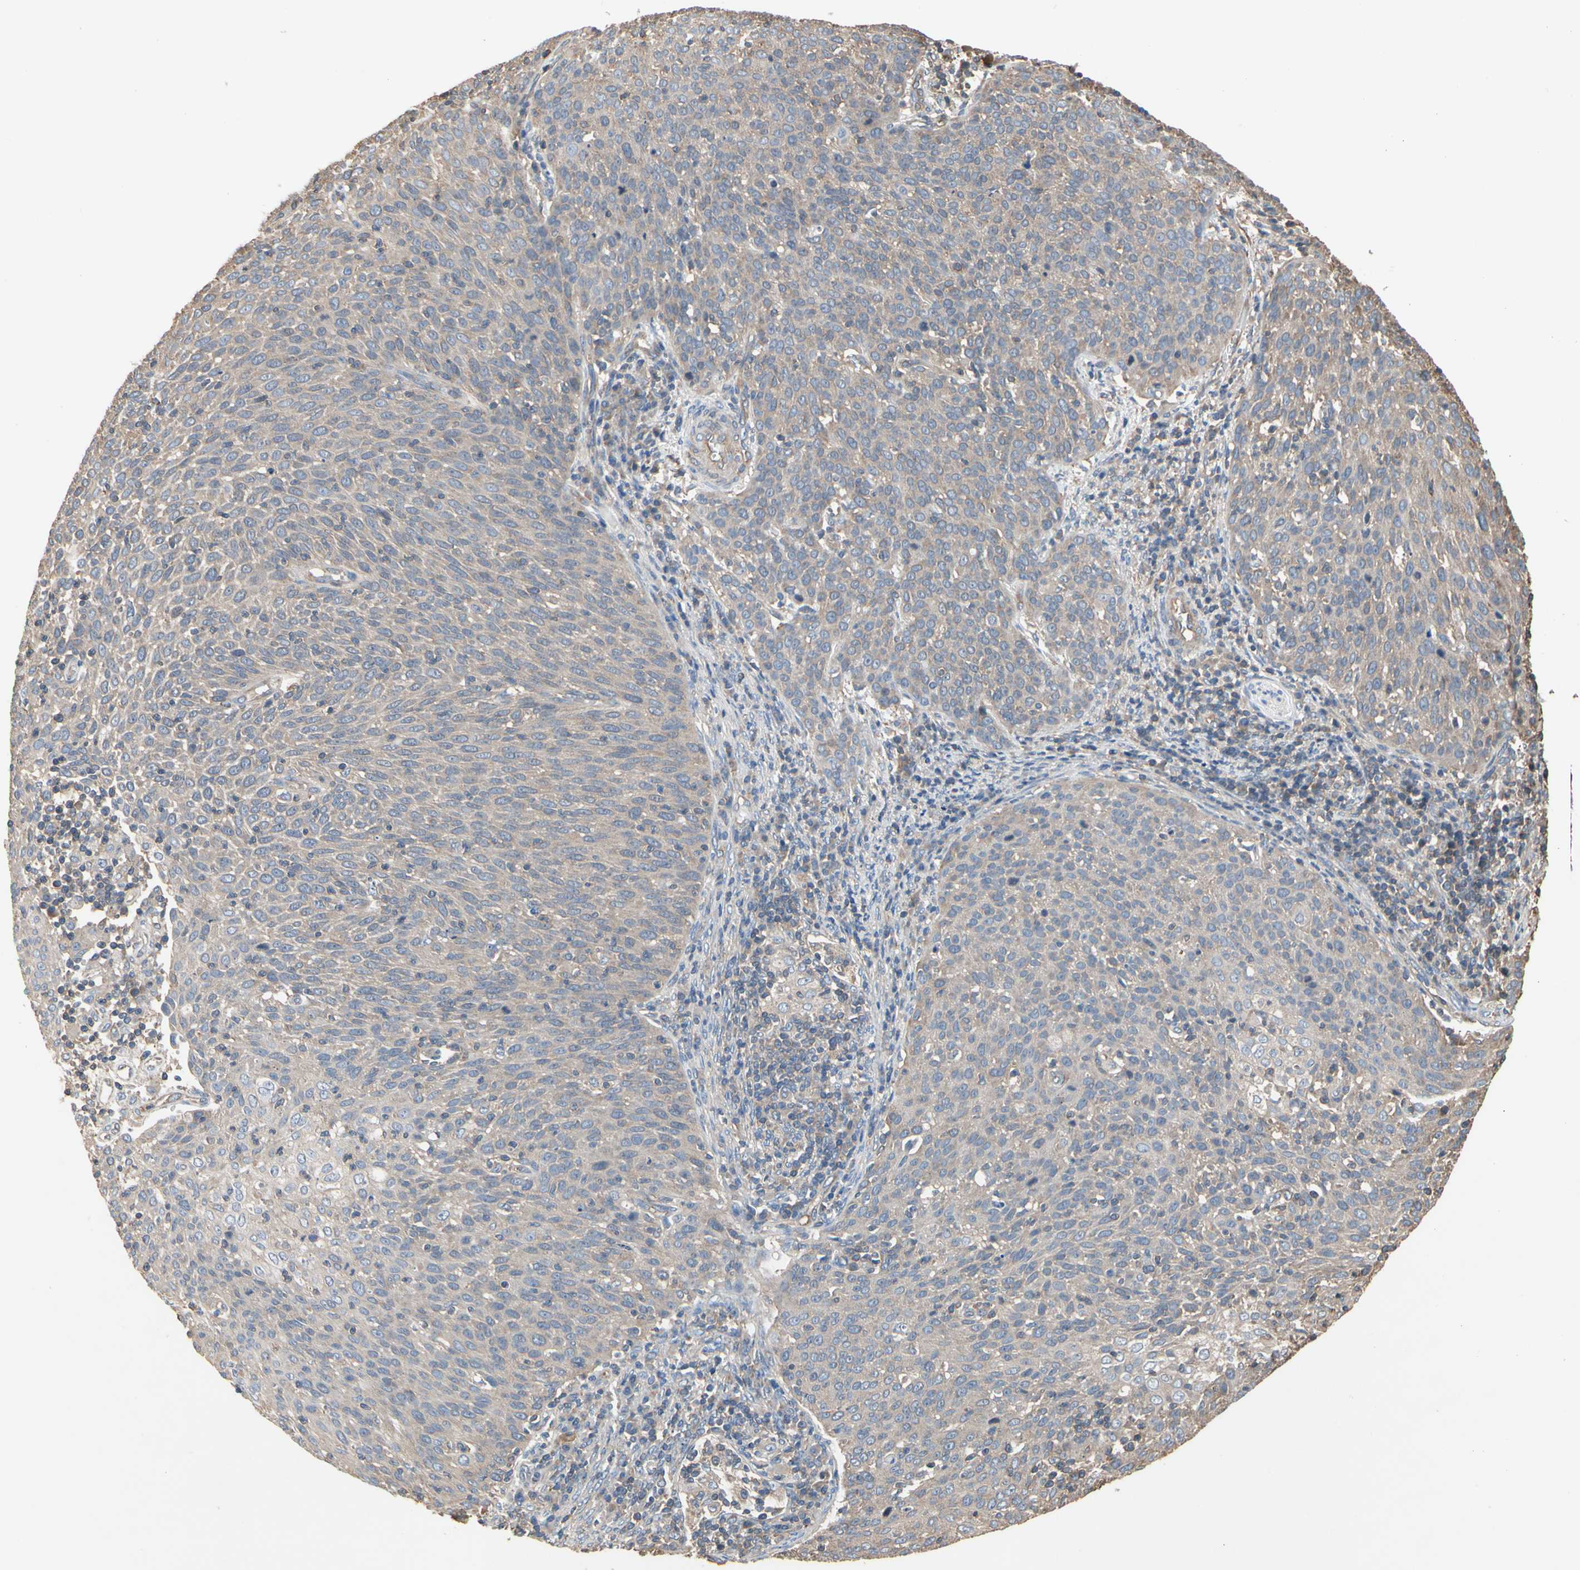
{"staining": {"intensity": "weak", "quantity": ">75%", "location": "cytoplasmic/membranous"}, "tissue": "cervical cancer", "cell_type": "Tumor cells", "image_type": "cancer", "snomed": [{"axis": "morphology", "description": "Squamous cell carcinoma, NOS"}, {"axis": "topography", "description": "Cervix"}], "caption": "Cervical cancer stained with a brown dye demonstrates weak cytoplasmic/membranous positive expression in about >75% of tumor cells.", "gene": "PDZK1", "patient": {"sex": "female", "age": 38}}